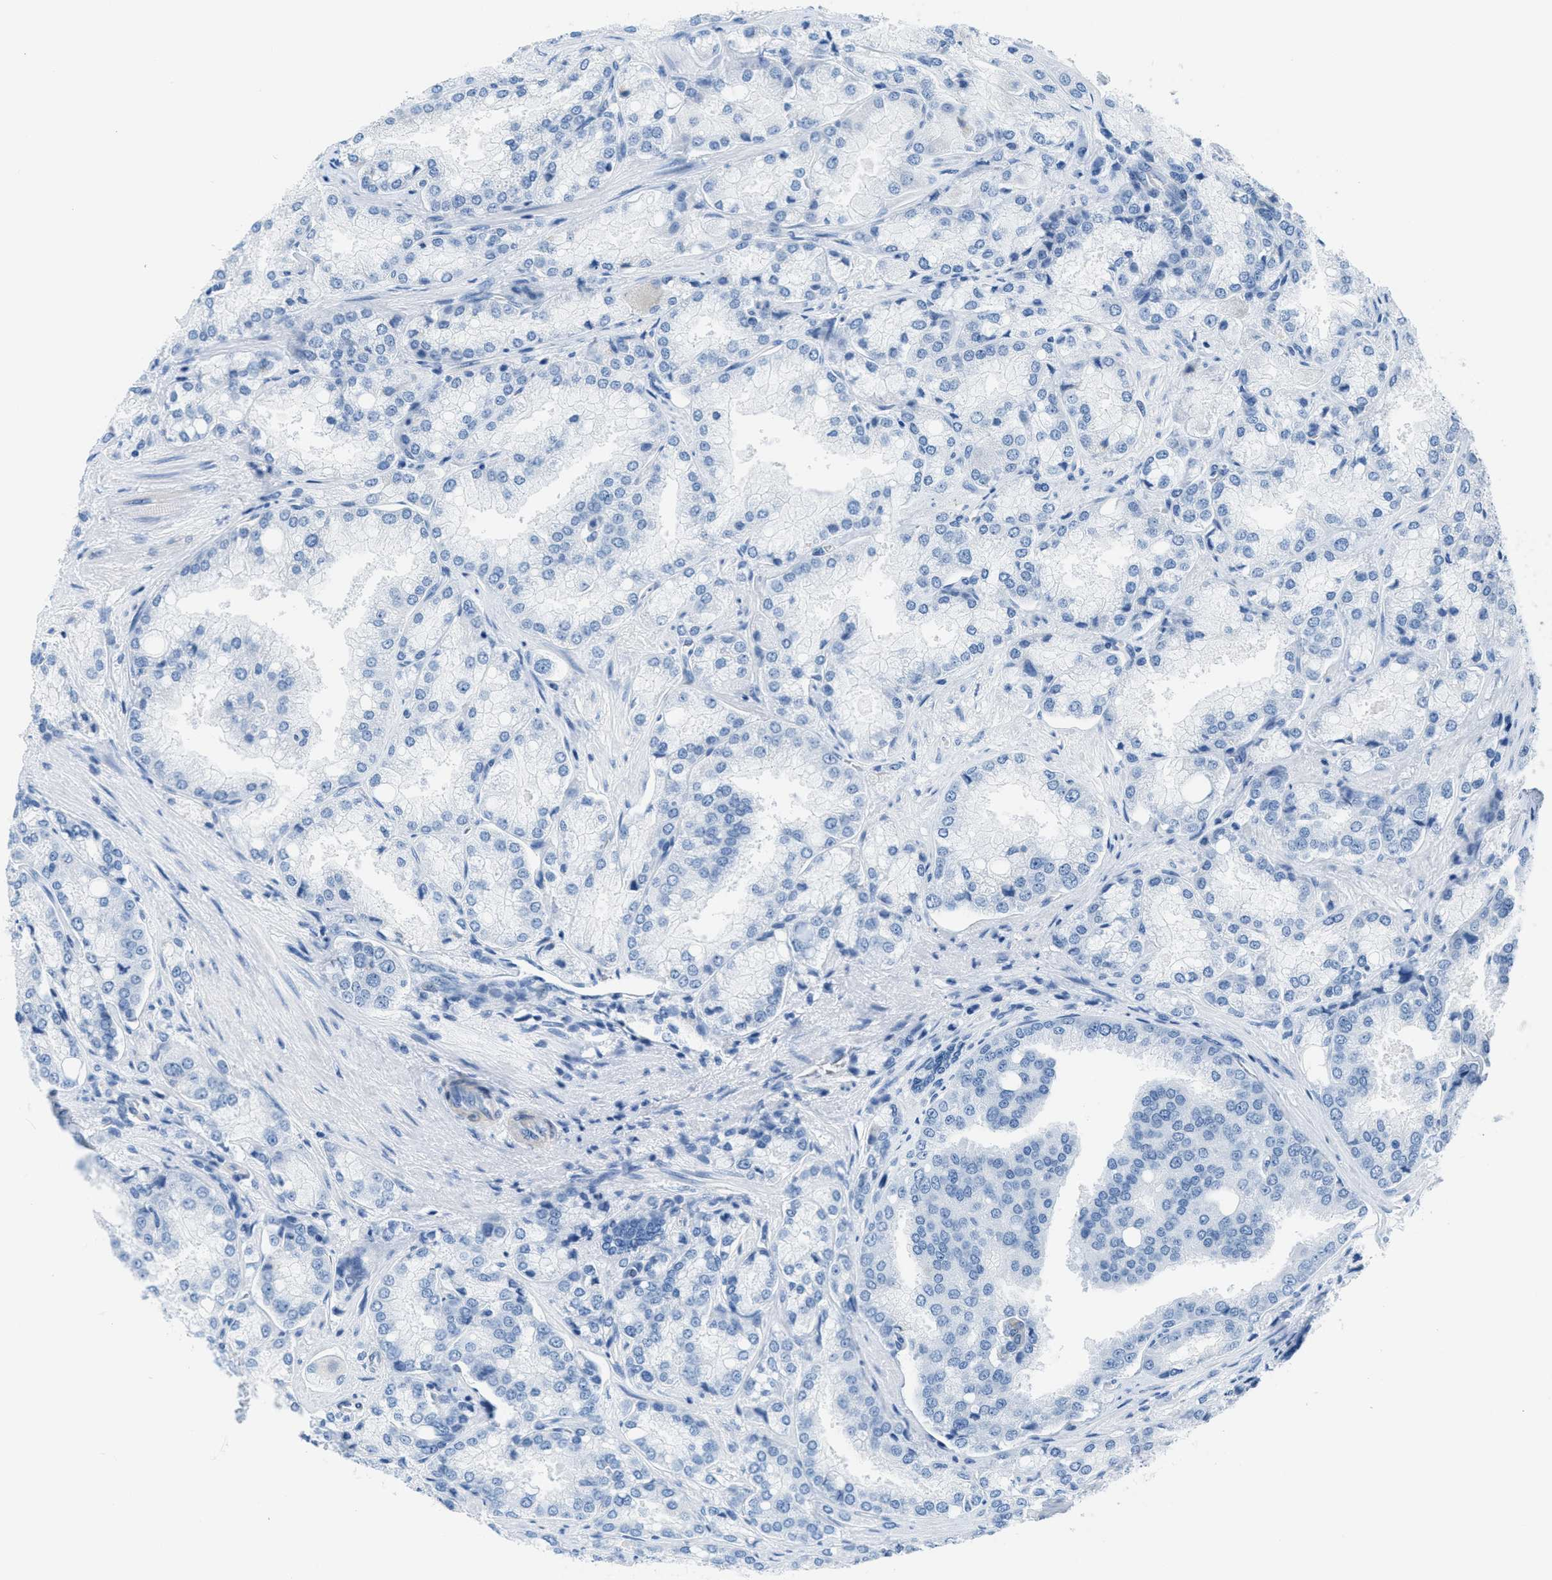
{"staining": {"intensity": "negative", "quantity": "none", "location": "none"}, "tissue": "prostate cancer", "cell_type": "Tumor cells", "image_type": "cancer", "snomed": [{"axis": "morphology", "description": "Adenocarcinoma, High grade"}, {"axis": "topography", "description": "Prostate"}], "caption": "IHC micrograph of human adenocarcinoma (high-grade) (prostate) stained for a protein (brown), which reveals no expression in tumor cells.", "gene": "MAPRE2", "patient": {"sex": "male", "age": 50}}